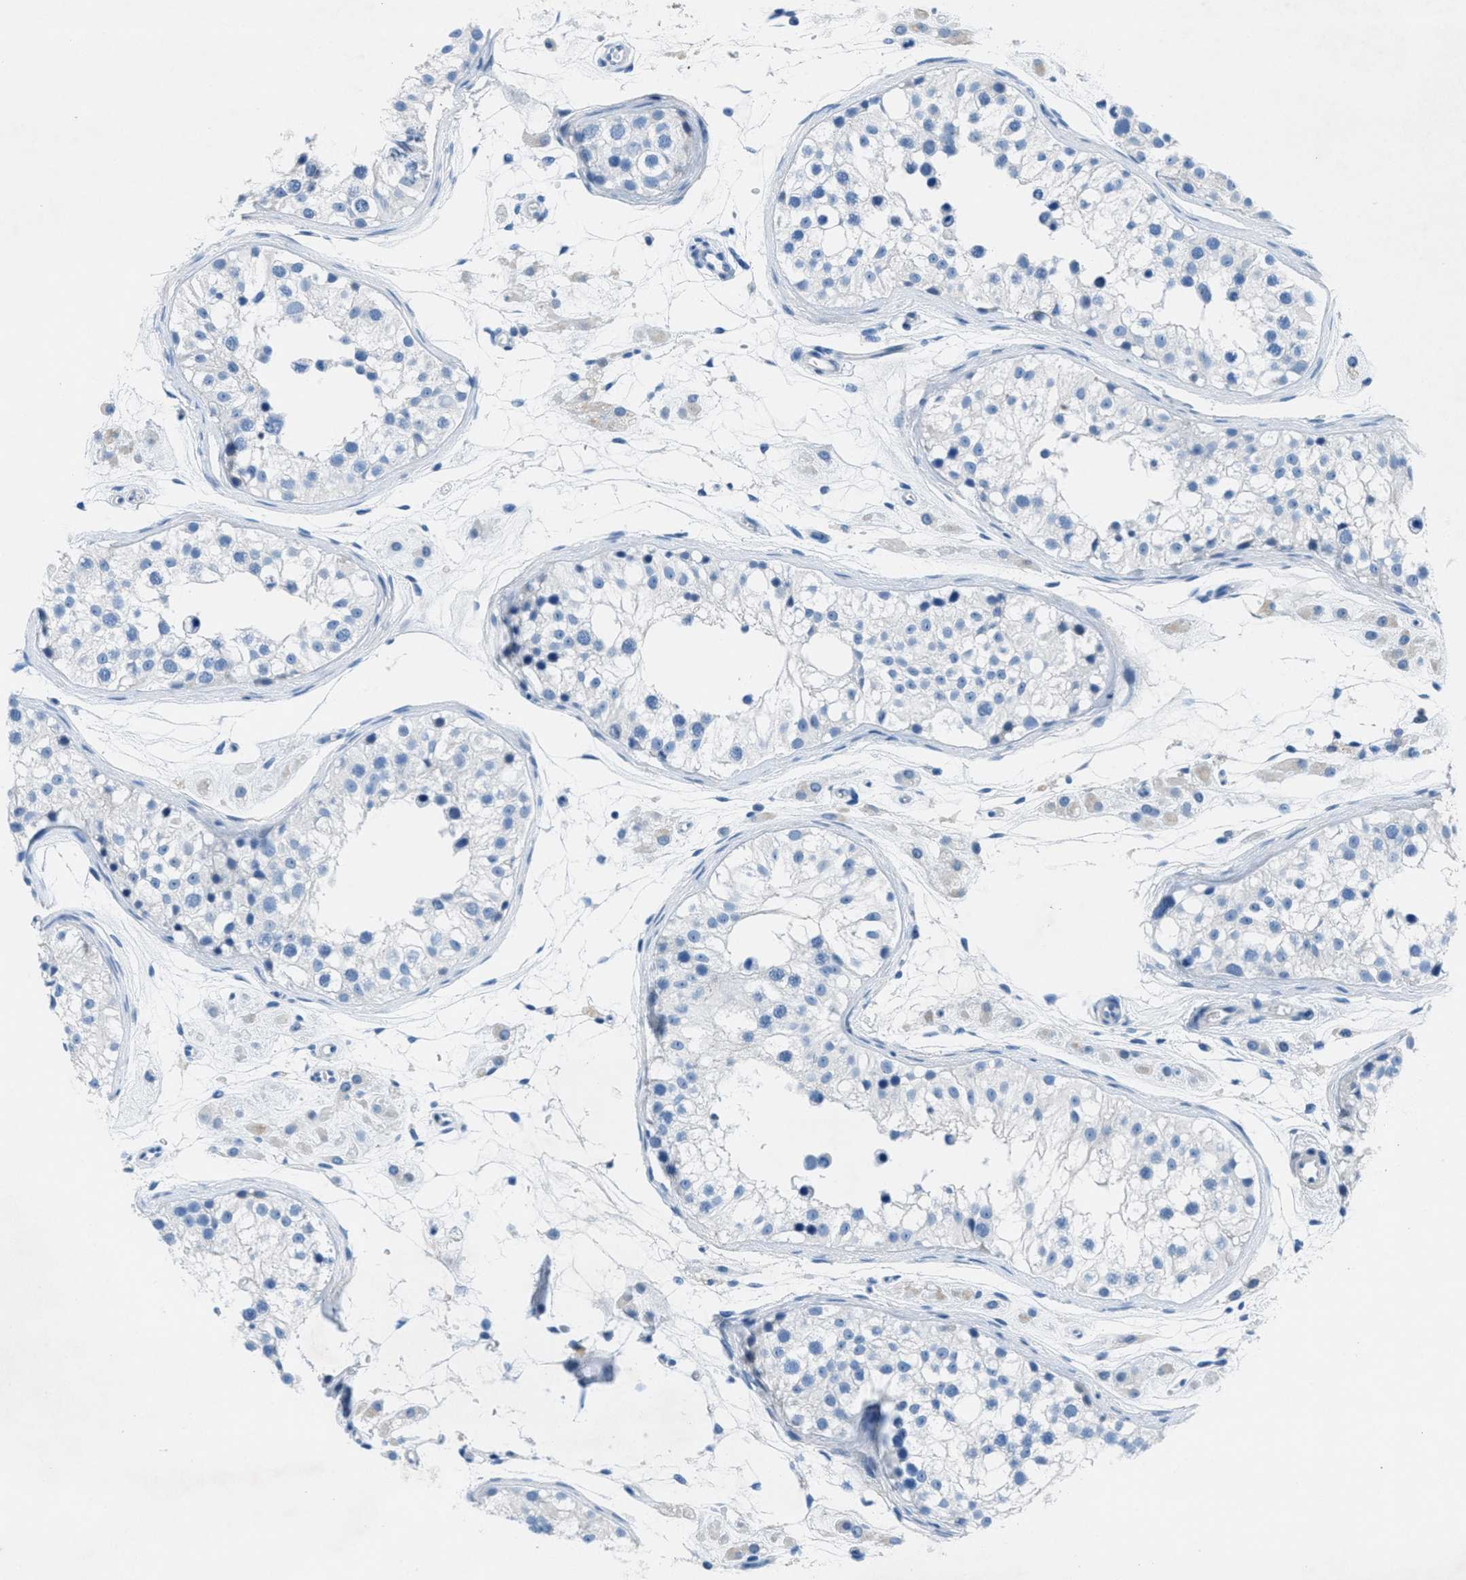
{"staining": {"intensity": "negative", "quantity": "none", "location": "none"}, "tissue": "testis", "cell_type": "Cells in seminiferous ducts", "image_type": "normal", "snomed": [{"axis": "morphology", "description": "Normal tissue, NOS"}, {"axis": "morphology", "description": "Adenocarcinoma, metastatic, NOS"}, {"axis": "topography", "description": "Testis"}], "caption": "This is an IHC histopathology image of benign testis. There is no staining in cells in seminiferous ducts.", "gene": "GALNT17", "patient": {"sex": "male", "age": 26}}